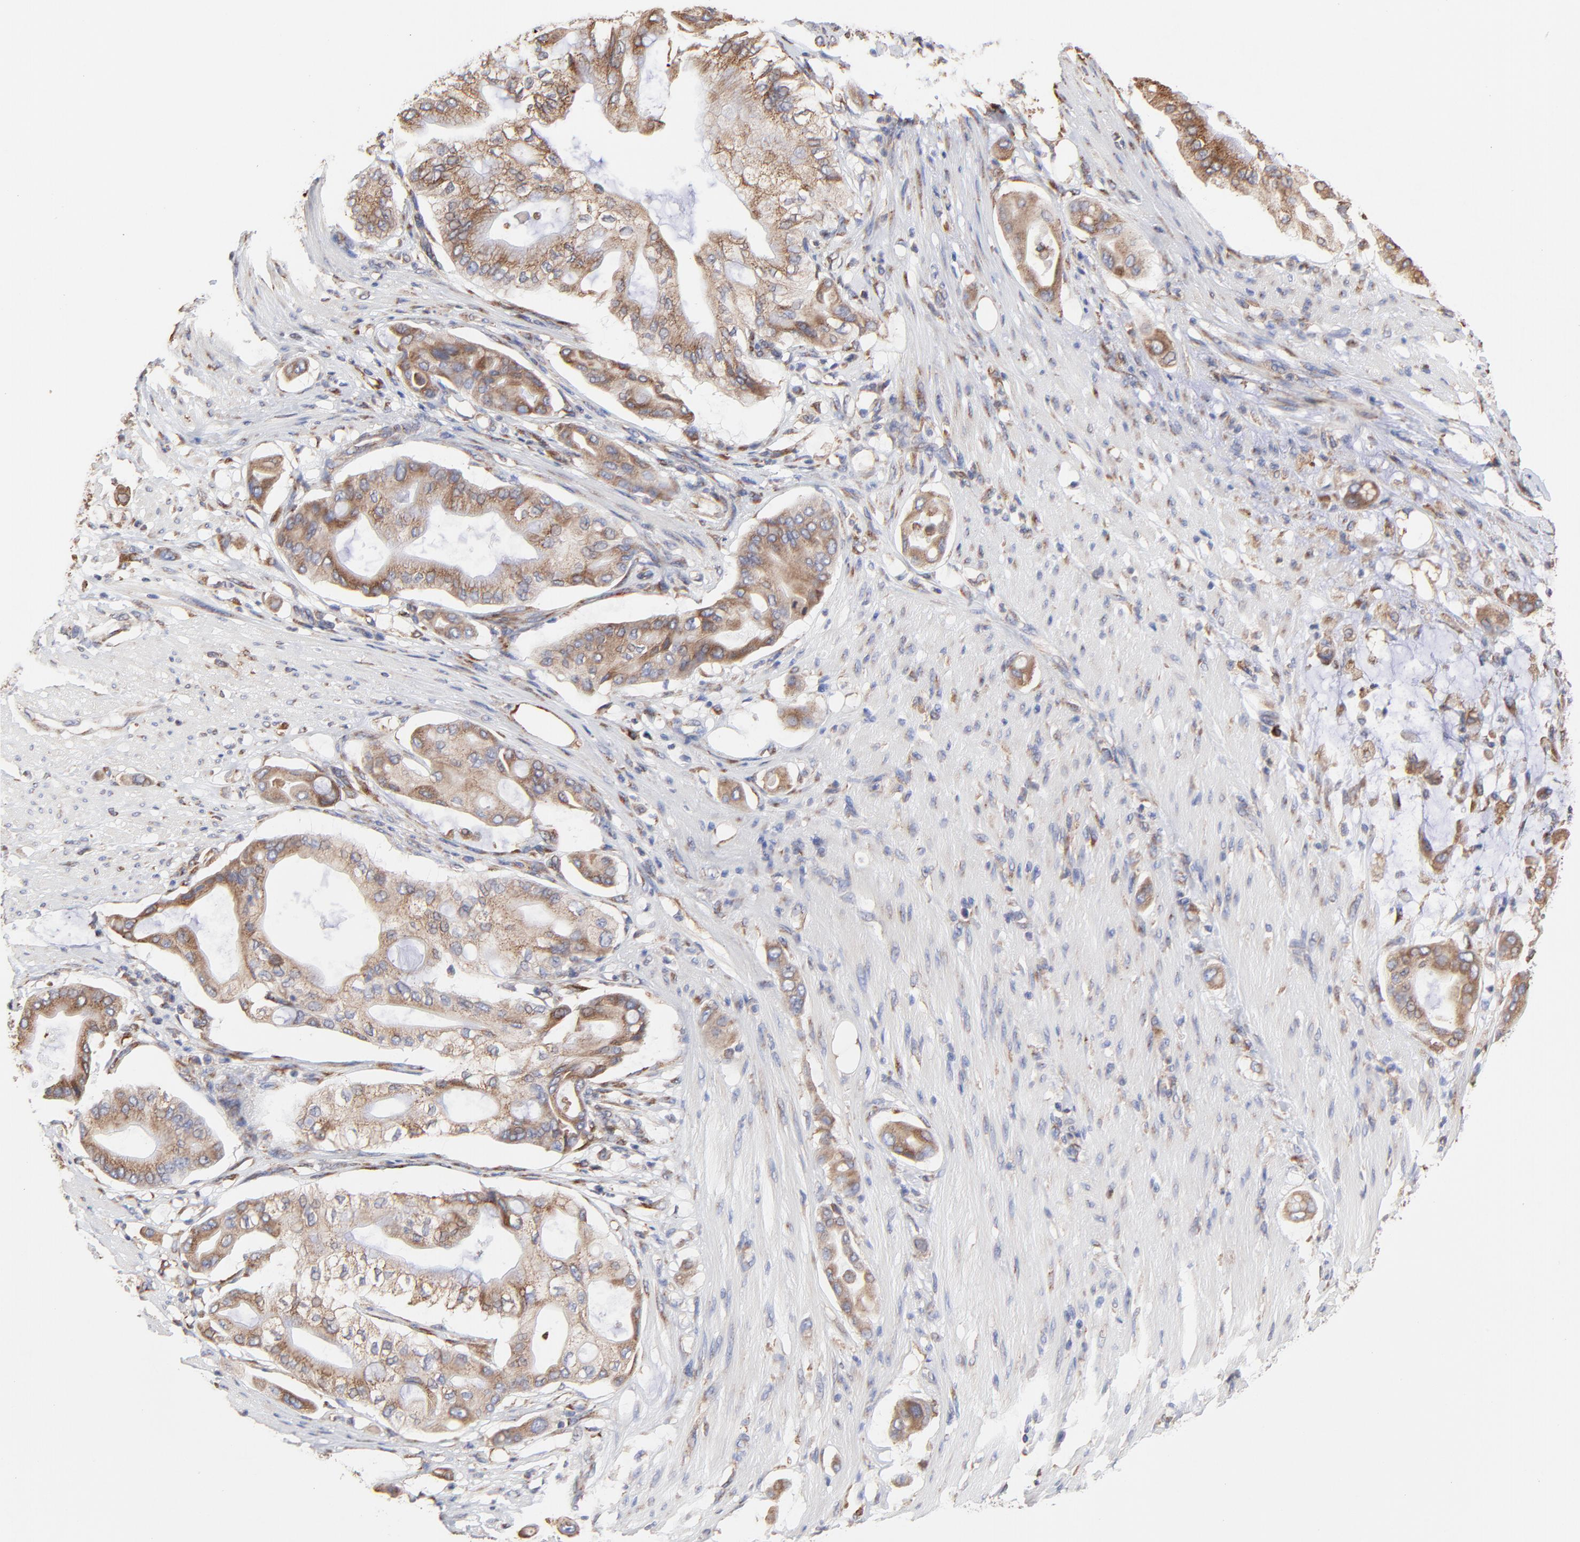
{"staining": {"intensity": "moderate", "quantity": ">75%", "location": "cytoplasmic/membranous"}, "tissue": "pancreatic cancer", "cell_type": "Tumor cells", "image_type": "cancer", "snomed": [{"axis": "morphology", "description": "Adenocarcinoma, NOS"}, {"axis": "morphology", "description": "Adenocarcinoma, metastatic, NOS"}, {"axis": "topography", "description": "Lymph node"}, {"axis": "topography", "description": "Pancreas"}, {"axis": "topography", "description": "Duodenum"}], "caption": "A photomicrograph showing moderate cytoplasmic/membranous expression in approximately >75% of tumor cells in pancreatic cancer (adenocarcinoma), as visualized by brown immunohistochemical staining.", "gene": "LMAN1", "patient": {"sex": "female", "age": 64}}